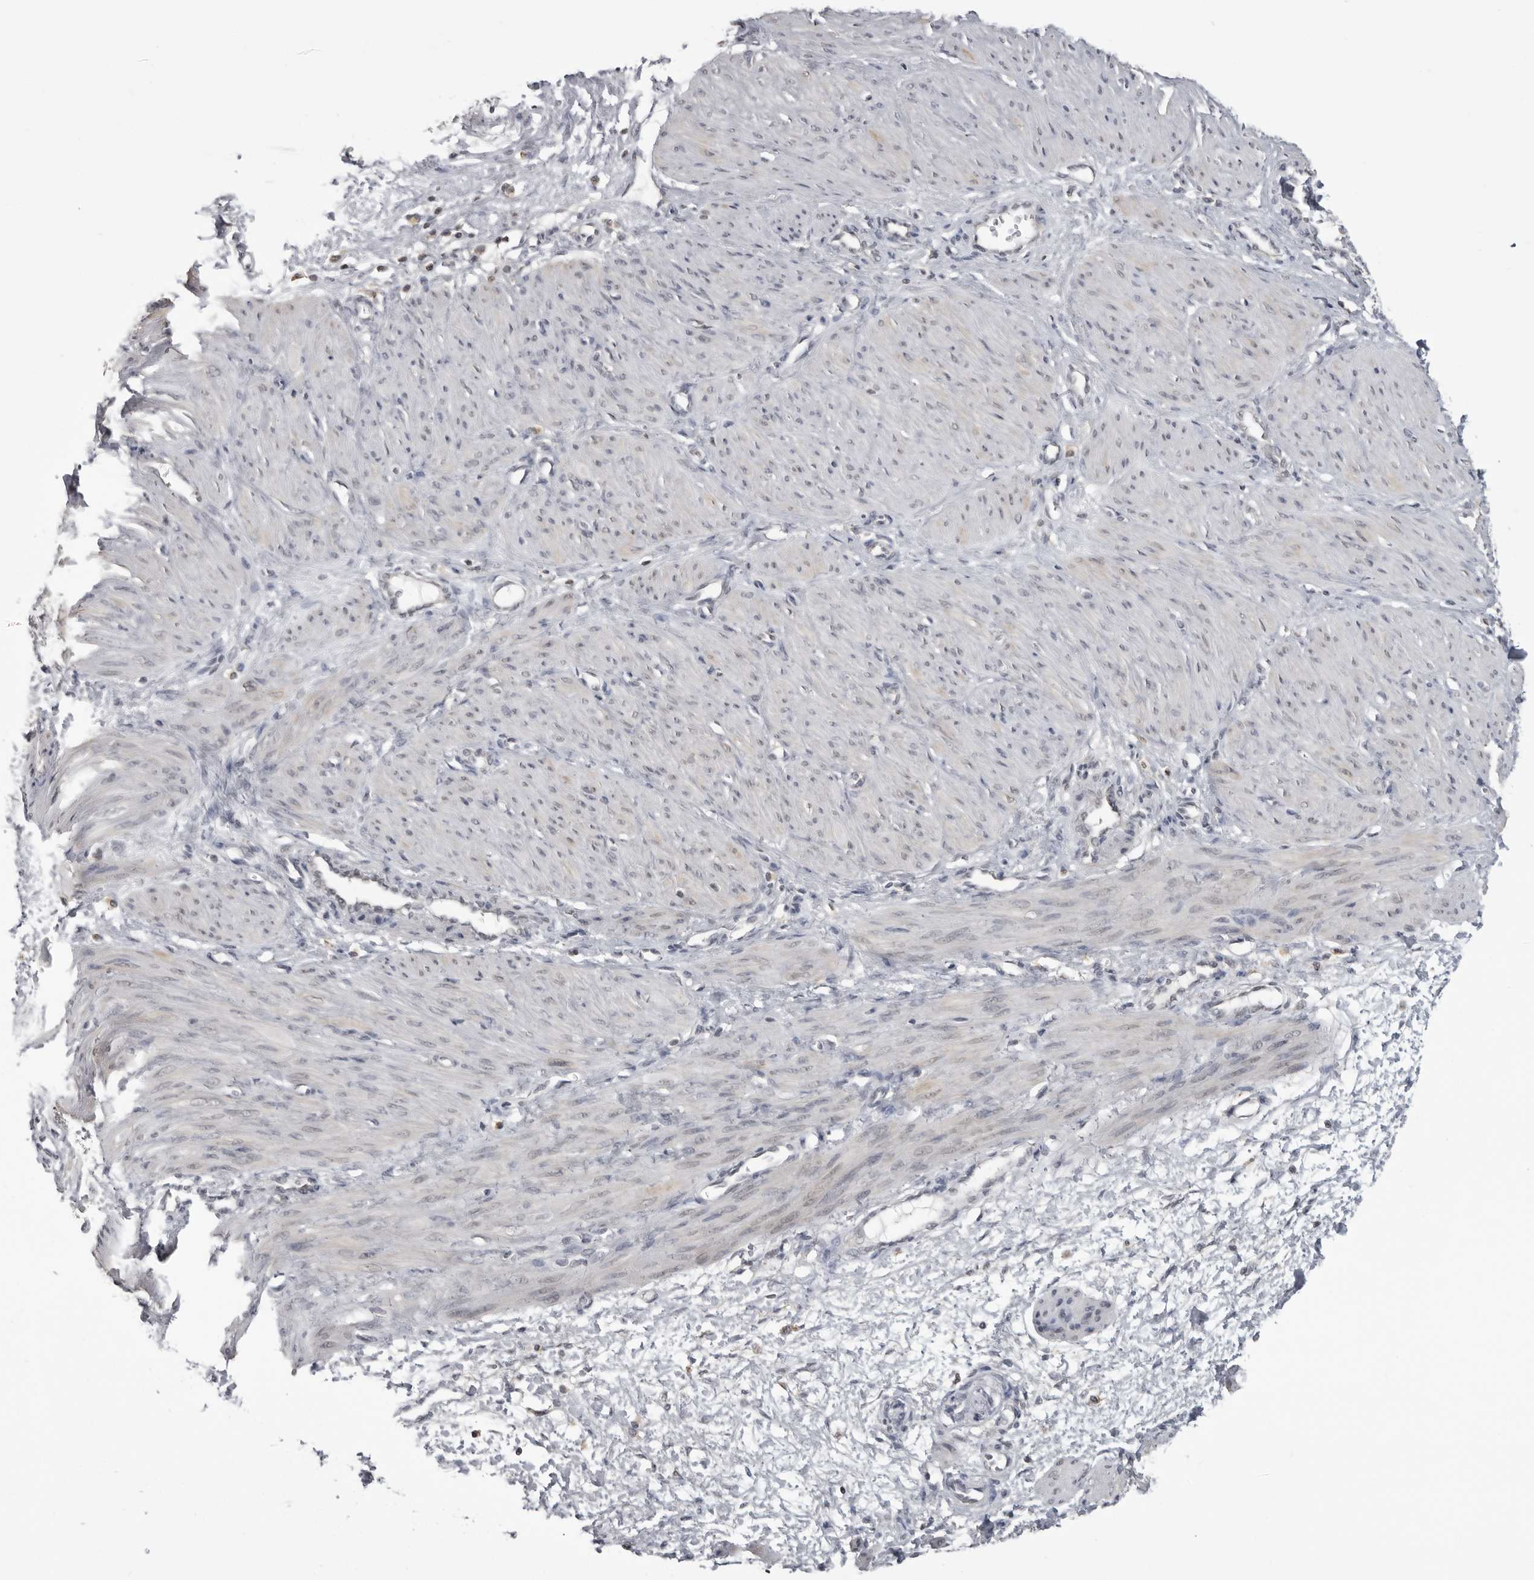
{"staining": {"intensity": "negative", "quantity": "none", "location": "none"}, "tissue": "smooth muscle", "cell_type": "Smooth muscle cells", "image_type": "normal", "snomed": [{"axis": "morphology", "description": "Normal tissue, NOS"}, {"axis": "topography", "description": "Endometrium"}], "caption": "A histopathology image of smooth muscle stained for a protein displays no brown staining in smooth muscle cells.", "gene": "PDCL3", "patient": {"sex": "female", "age": 33}}